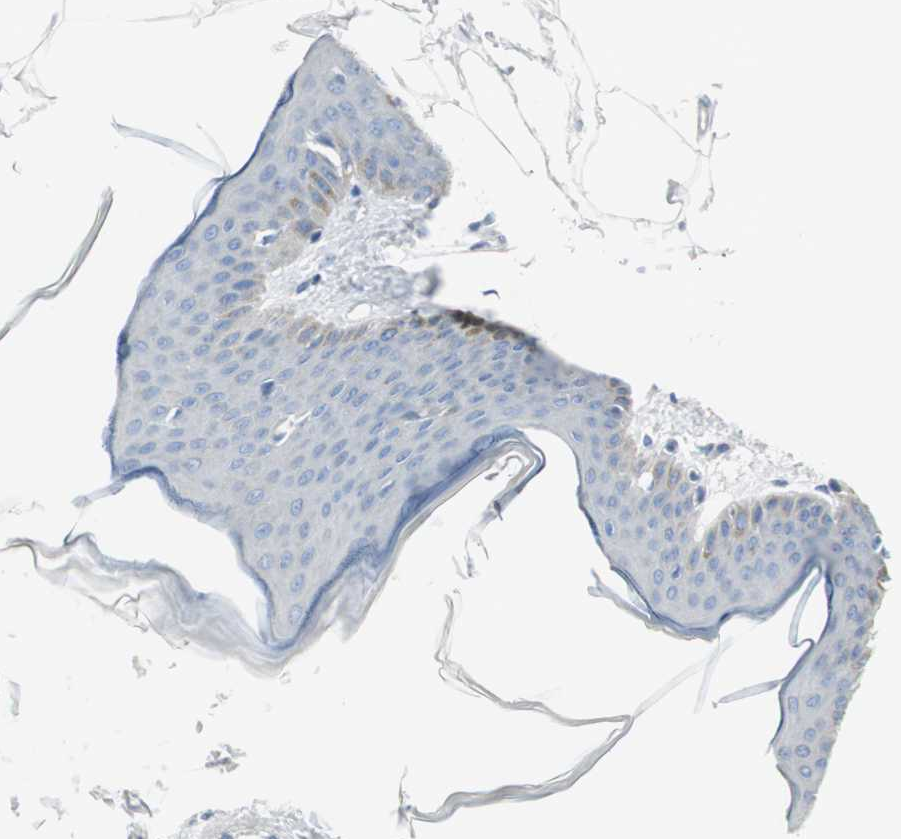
{"staining": {"intensity": "negative", "quantity": "none", "location": "none"}, "tissue": "skin", "cell_type": "Fibroblasts", "image_type": "normal", "snomed": [{"axis": "morphology", "description": "Normal tissue, NOS"}, {"axis": "topography", "description": "Skin"}], "caption": "Fibroblasts are negative for protein expression in normal human skin. The staining was performed using DAB to visualize the protein expression in brown, while the nuclei were stained in blue with hematoxylin (Magnification: 20x).", "gene": "CDHR5", "patient": {"sex": "female", "age": 17}}